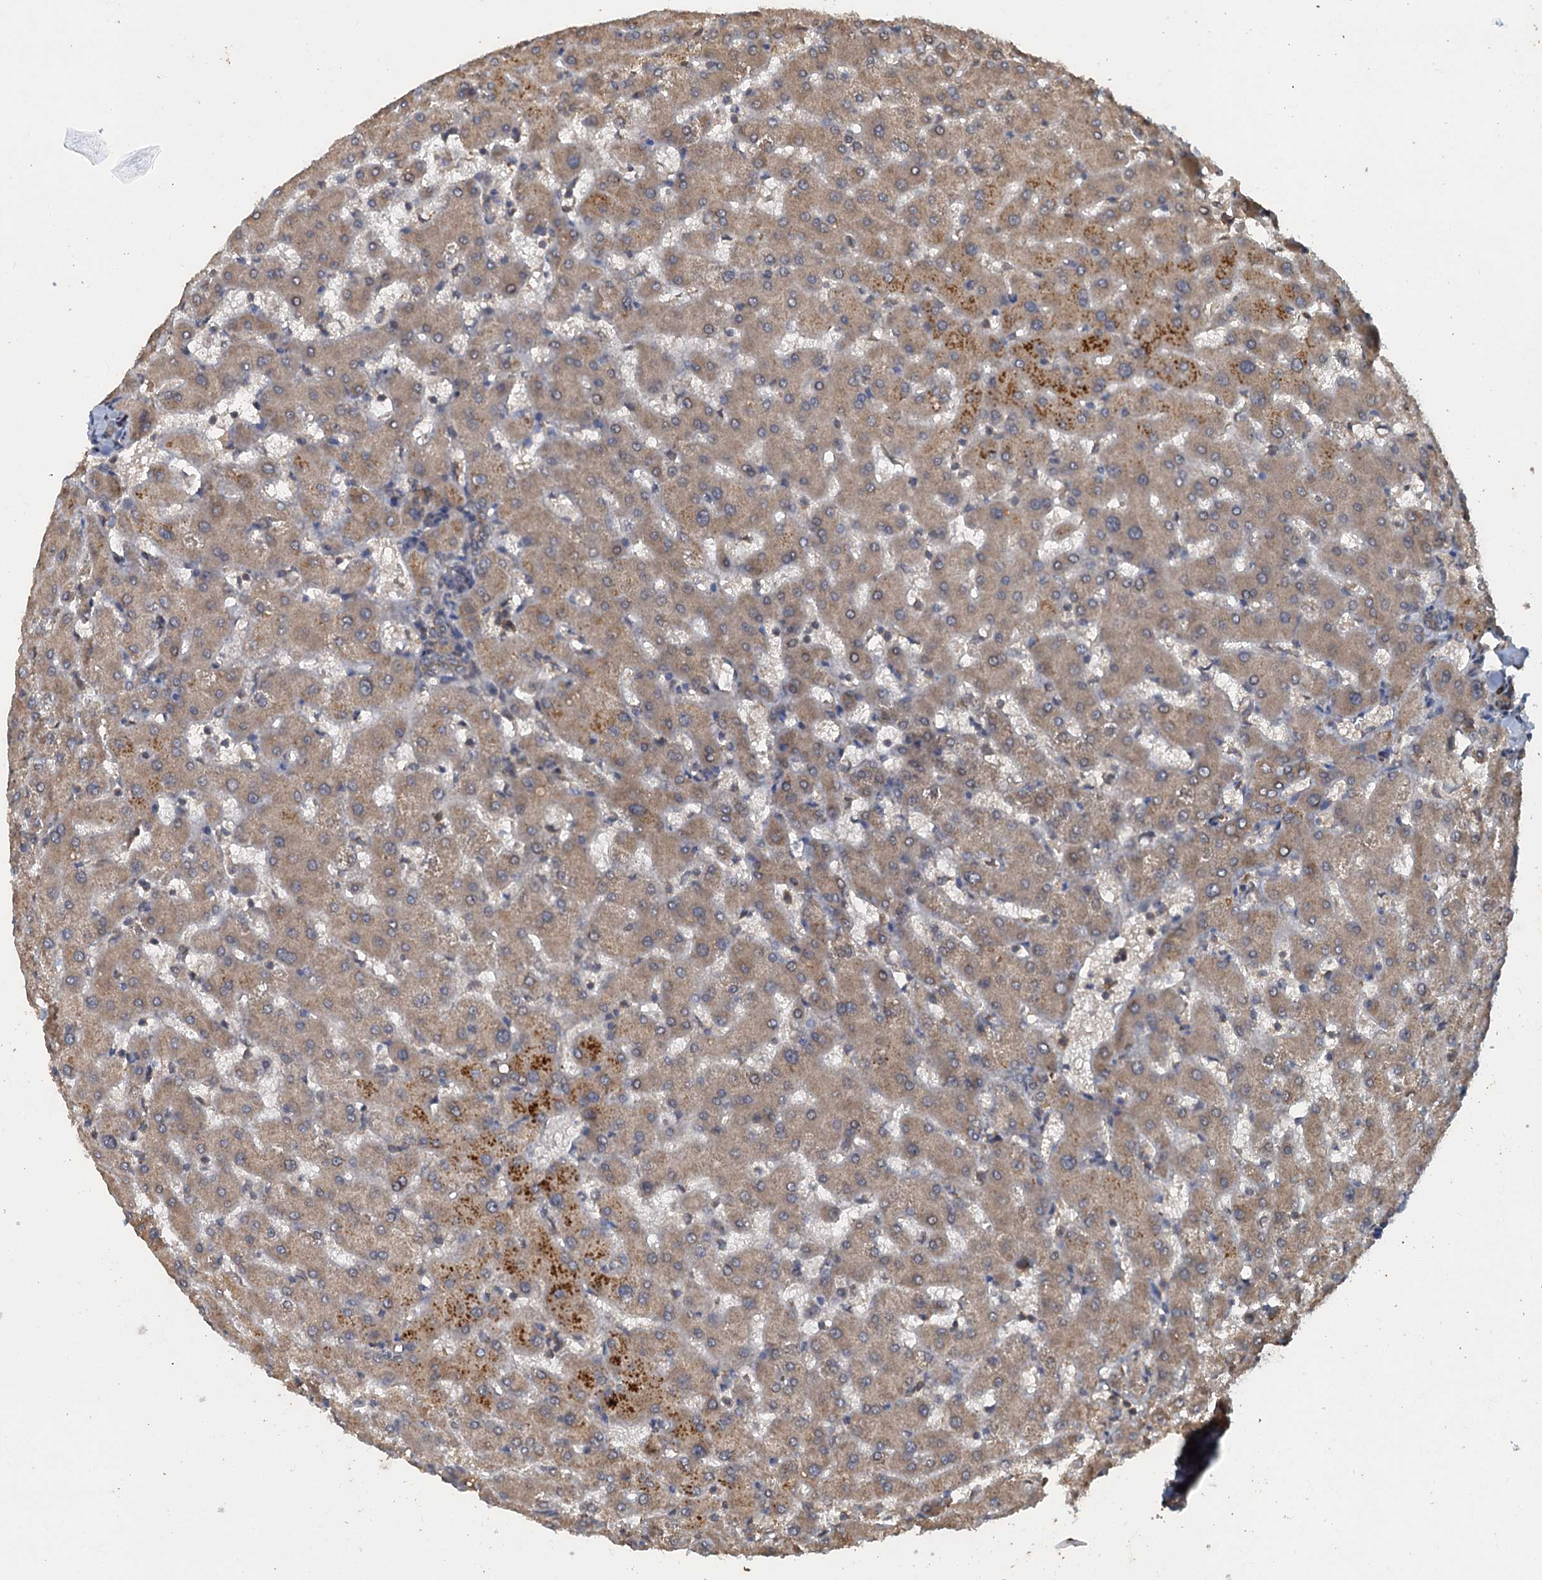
{"staining": {"intensity": "moderate", "quantity": ">75%", "location": "cytoplasmic/membranous,nuclear"}, "tissue": "liver", "cell_type": "Cholangiocytes", "image_type": "normal", "snomed": [{"axis": "morphology", "description": "Normal tissue, NOS"}, {"axis": "topography", "description": "Liver"}], "caption": "DAB (3,3'-diaminobenzidine) immunohistochemical staining of benign liver demonstrates moderate cytoplasmic/membranous,nuclear protein expression in approximately >75% of cholangiocytes.", "gene": "GLE1", "patient": {"sex": "female", "age": 63}}